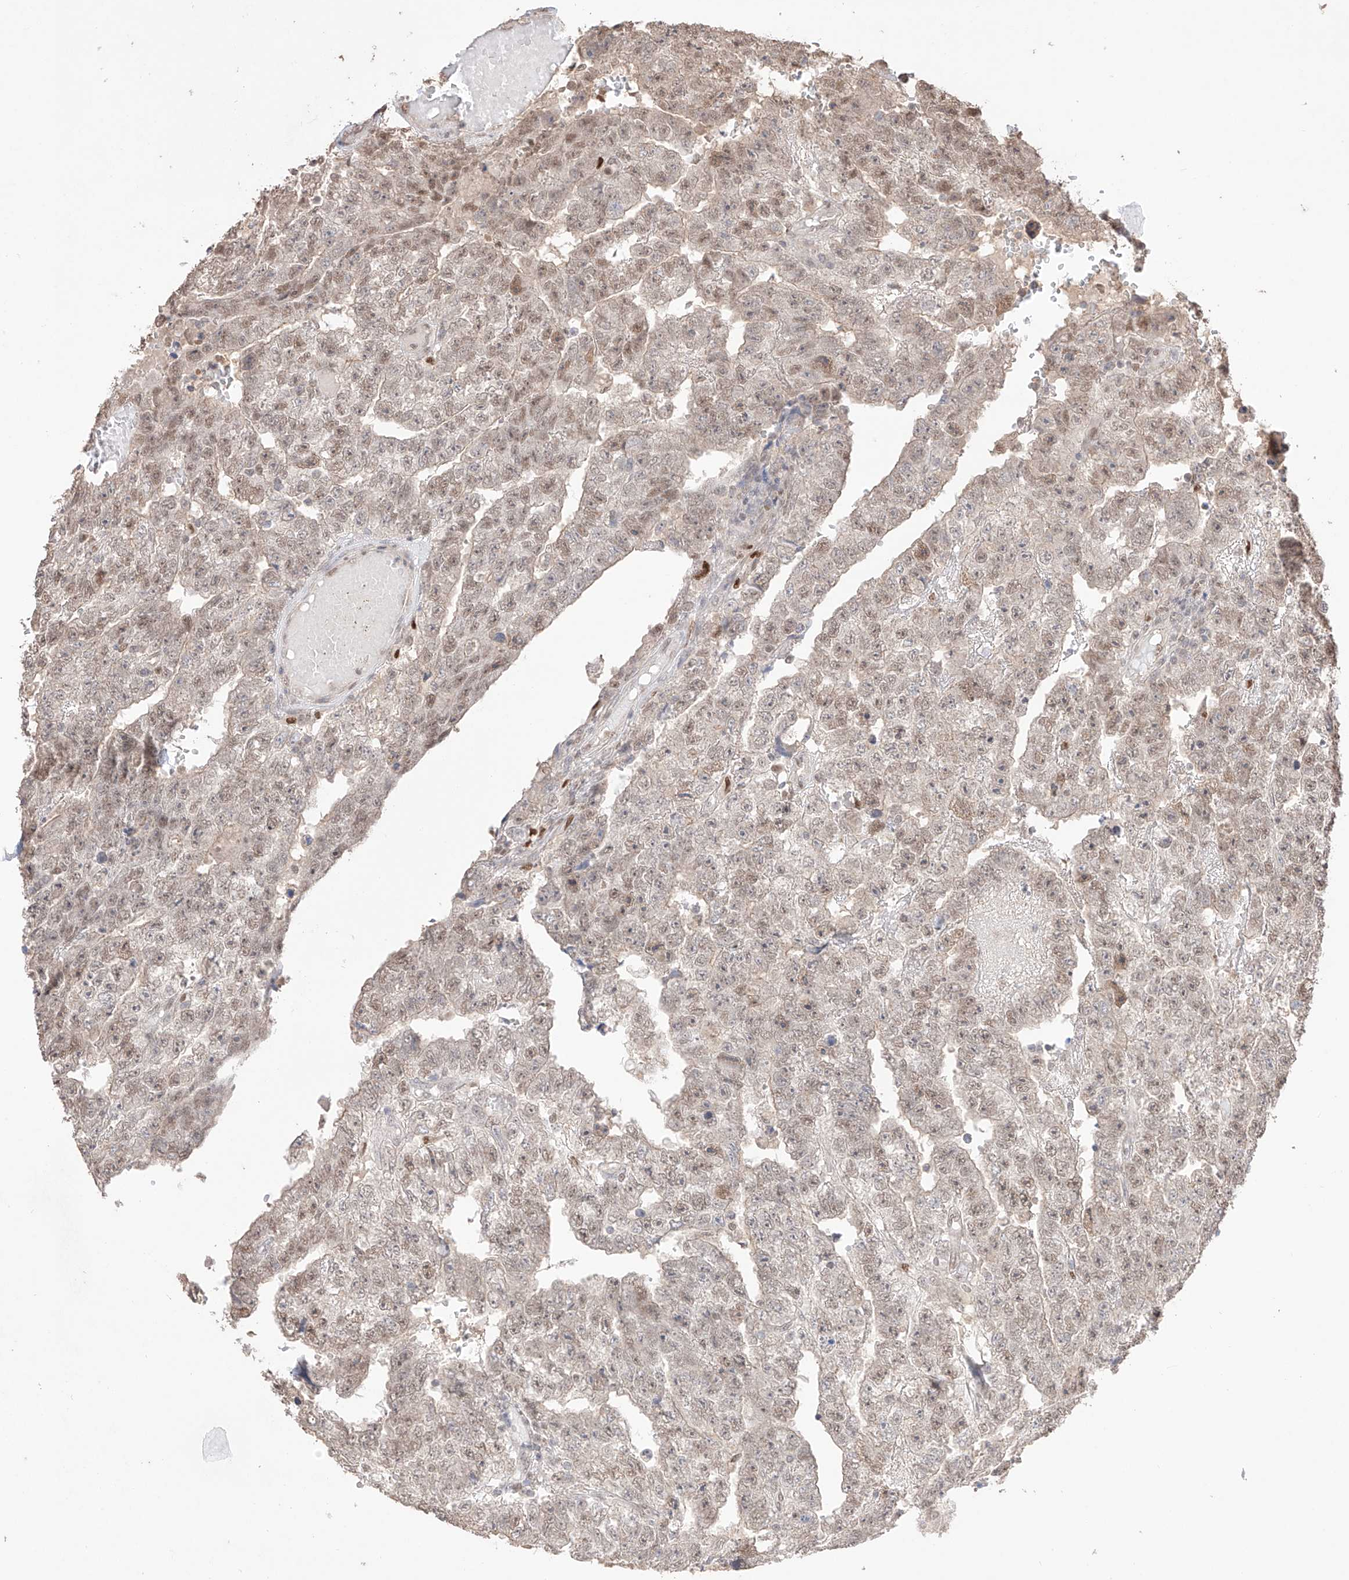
{"staining": {"intensity": "weak", "quantity": "25%-75%", "location": "nuclear"}, "tissue": "testis cancer", "cell_type": "Tumor cells", "image_type": "cancer", "snomed": [{"axis": "morphology", "description": "Carcinoma, Embryonal, NOS"}, {"axis": "topography", "description": "Testis"}], "caption": "About 25%-75% of tumor cells in testis embryonal carcinoma demonstrate weak nuclear protein expression as visualized by brown immunohistochemical staining.", "gene": "APIP", "patient": {"sex": "male", "age": 25}}